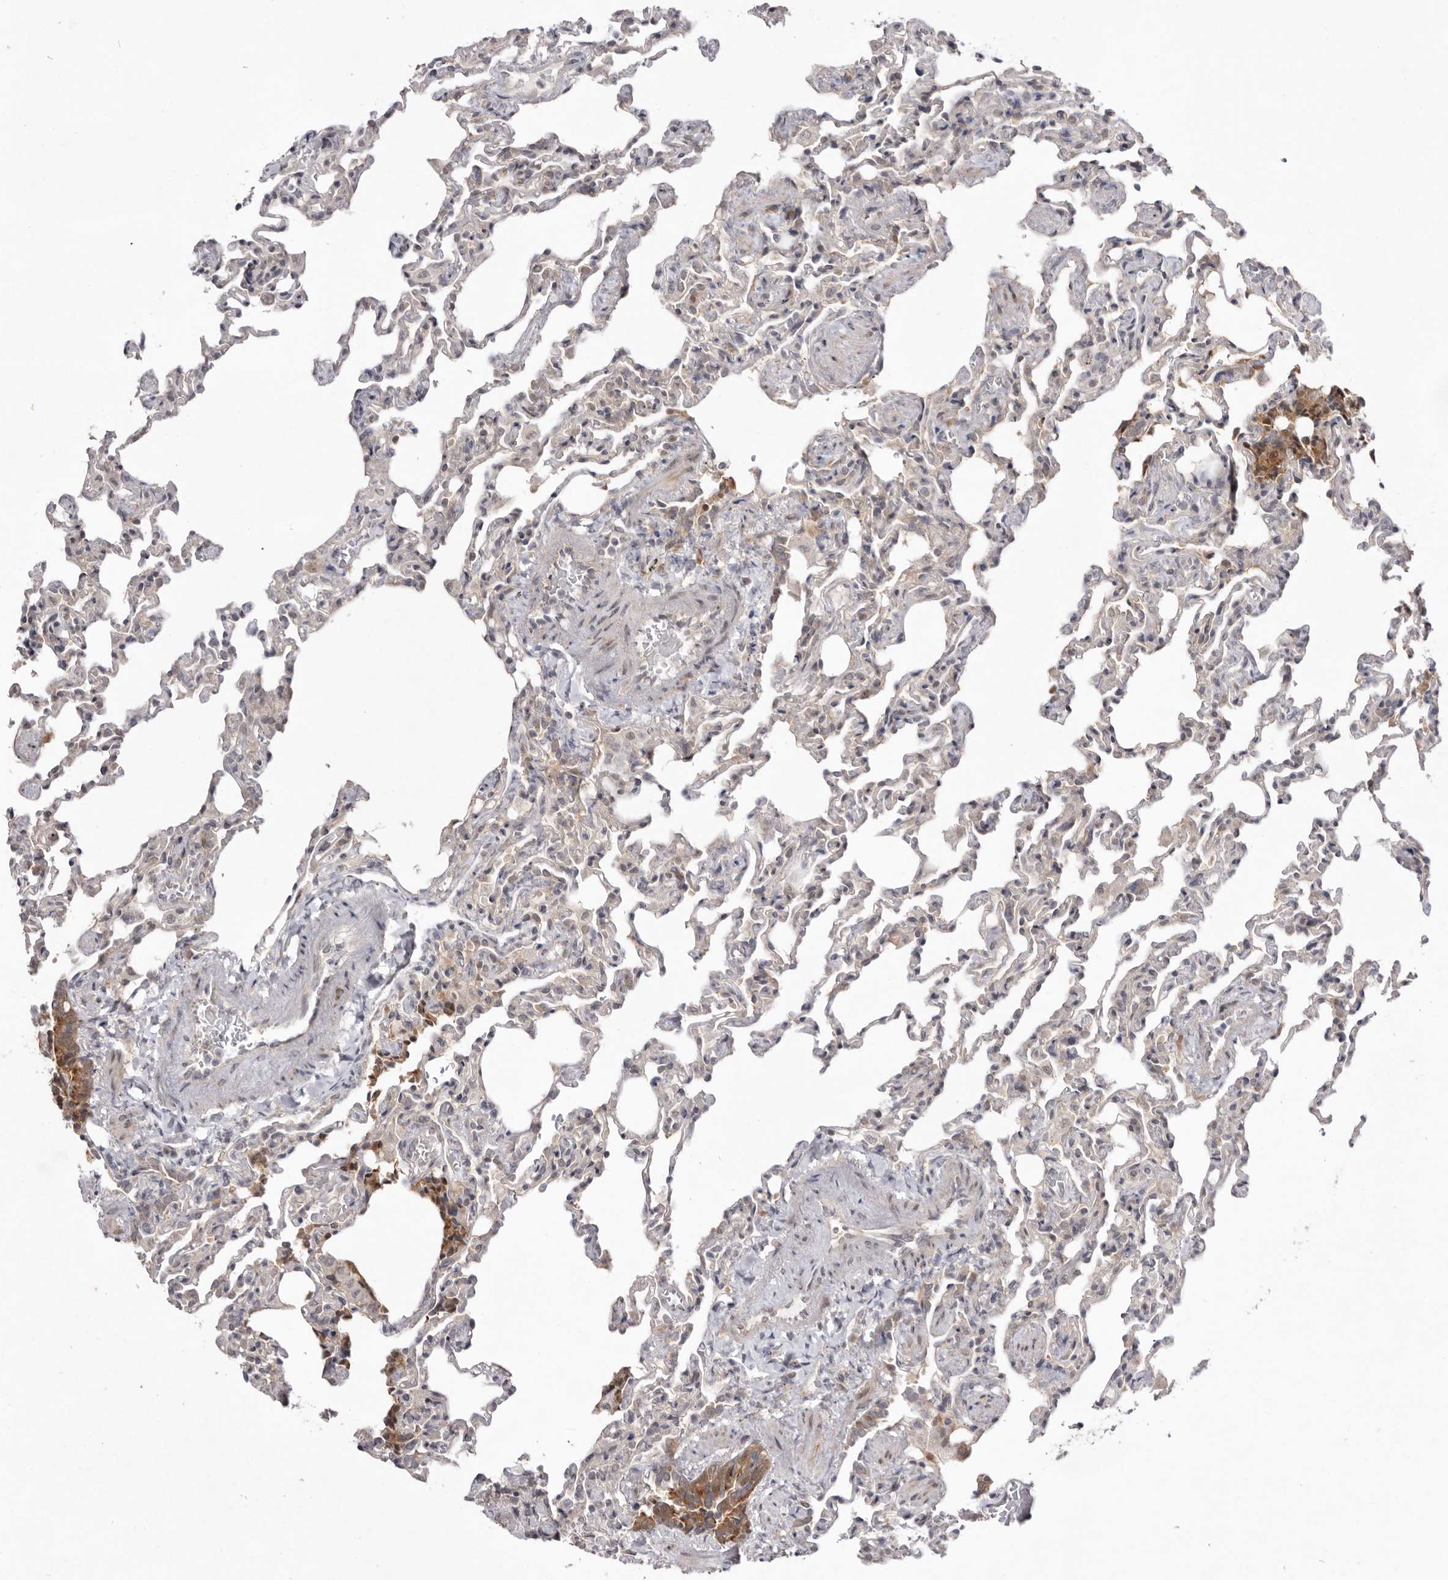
{"staining": {"intensity": "moderate", "quantity": "<25%", "location": "cytoplasmic/membranous"}, "tissue": "lung", "cell_type": "Alveolar cells", "image_type": "normal", "snomed": [{"axis": "morphology", "description": "Normal tissue, NOS"}, {"axis": "topography", "description": "Lung"}], "caption": "Immunohistochemistry (IHC) staining of benign lung, which exhibits low levels of moderate cytoplasmic/membranous positivity in about <25% of alveolar cells indicating moderate cytoplasmic/membranous protein positivity. The staining was performed using DAB (3,3'-diaminobenzidine) (brown) for protein detection and nuclei were counterstained in hematoxylin (blue).", "gene": "NSUN4", "patient": {"sex": "male", "age": 20}}